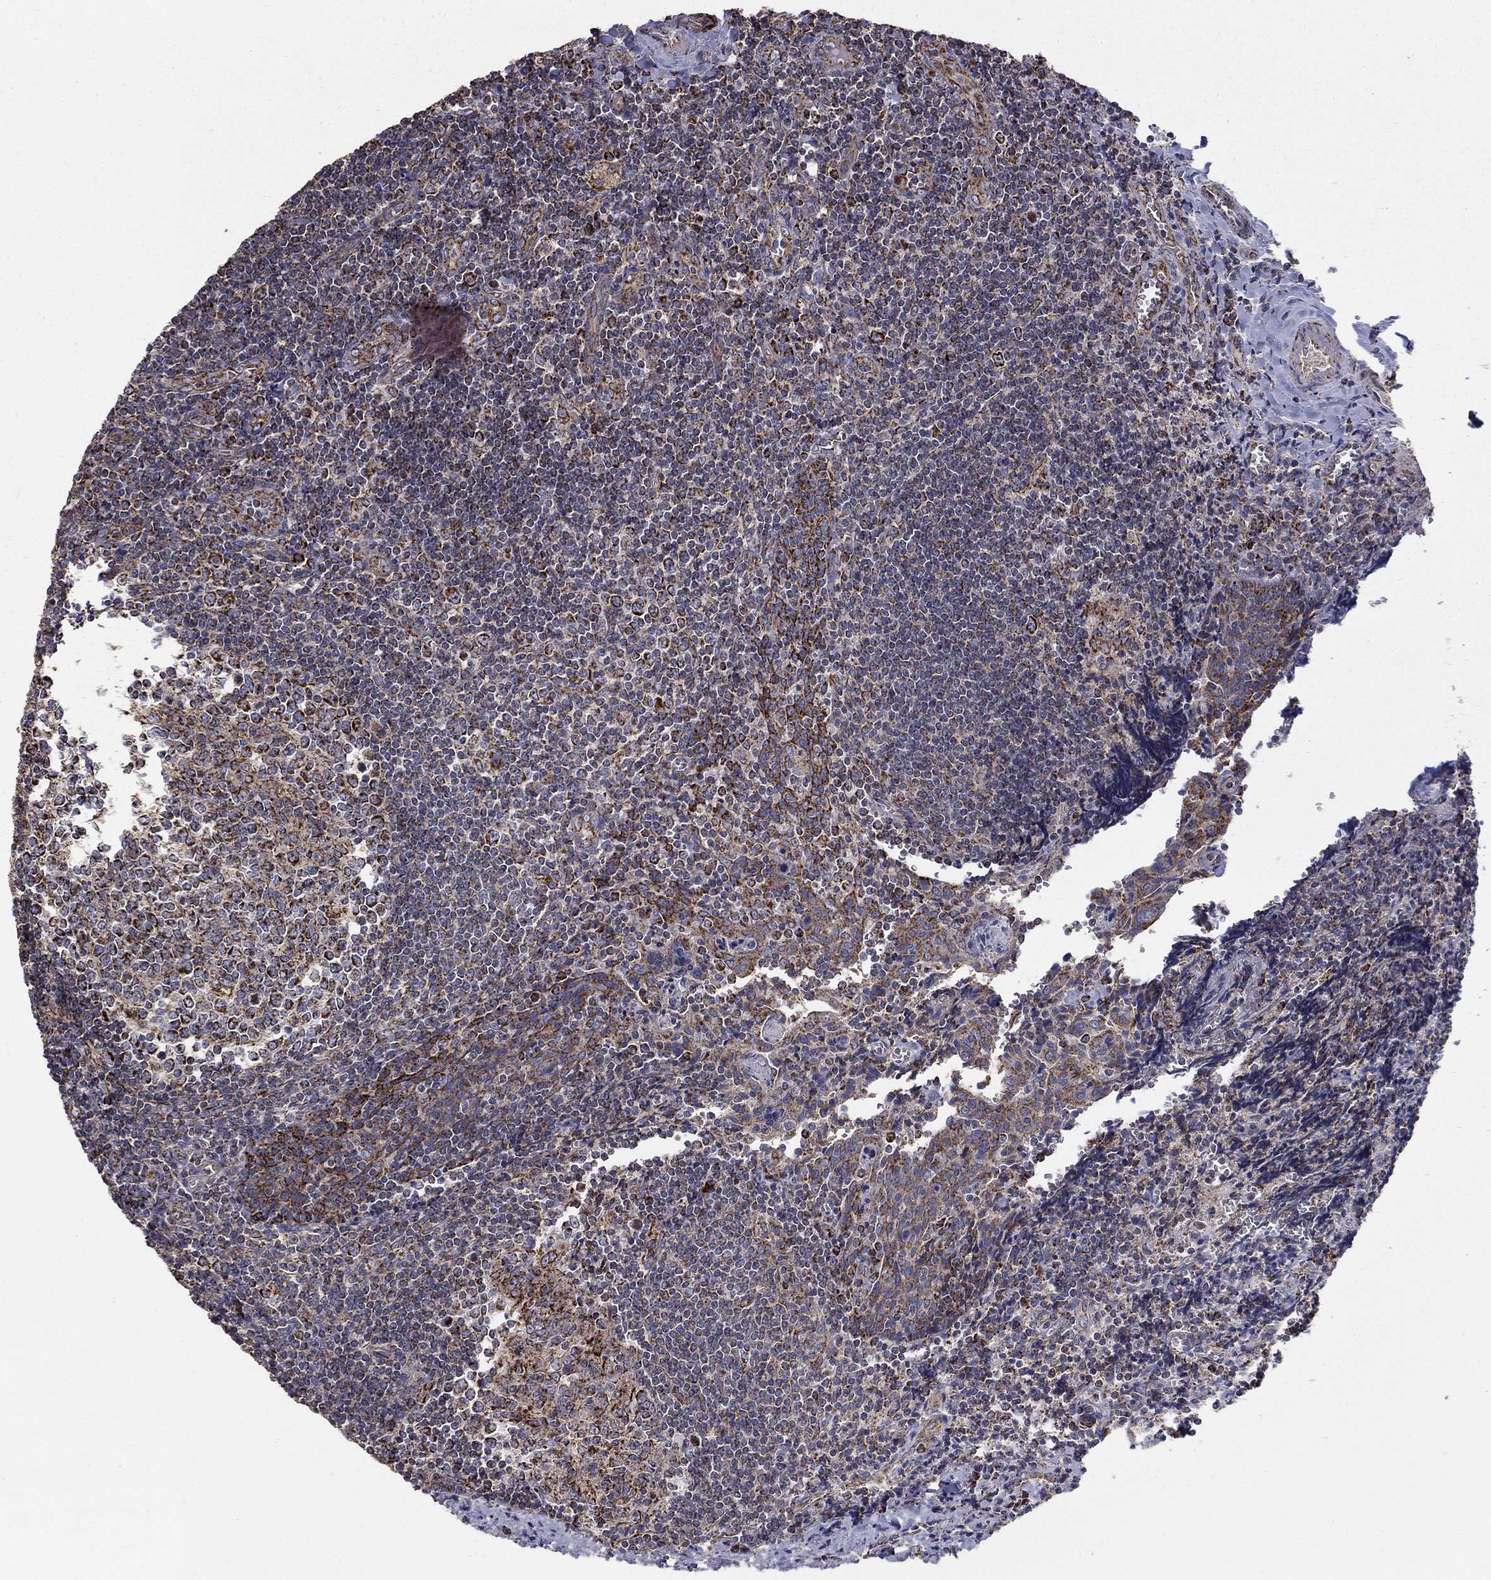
{"staining": {"intensity": "strong", "quantity": "25%-75%", "location": "cytoplasmic/membranous"}, "tissue": "tonsil", "cell_type": "Germinal center cells", "image_type": "normal", "snomed": [{"axis": "morphology", "description": "Normal tissue, NOS"}, {"axis": "morphology", "description": "Inflammation, NOS"}, {"axis": "topography", "description": "Tonsil"}], "caption": "This is a micrograph of immunohistochemistry staining of unremarkable tonsil, which shows strong expression in the cytoplasmic/membranous of germinal center cells.", "gene": "GCSH", "patient": {"sex": "female", "age": 31}}